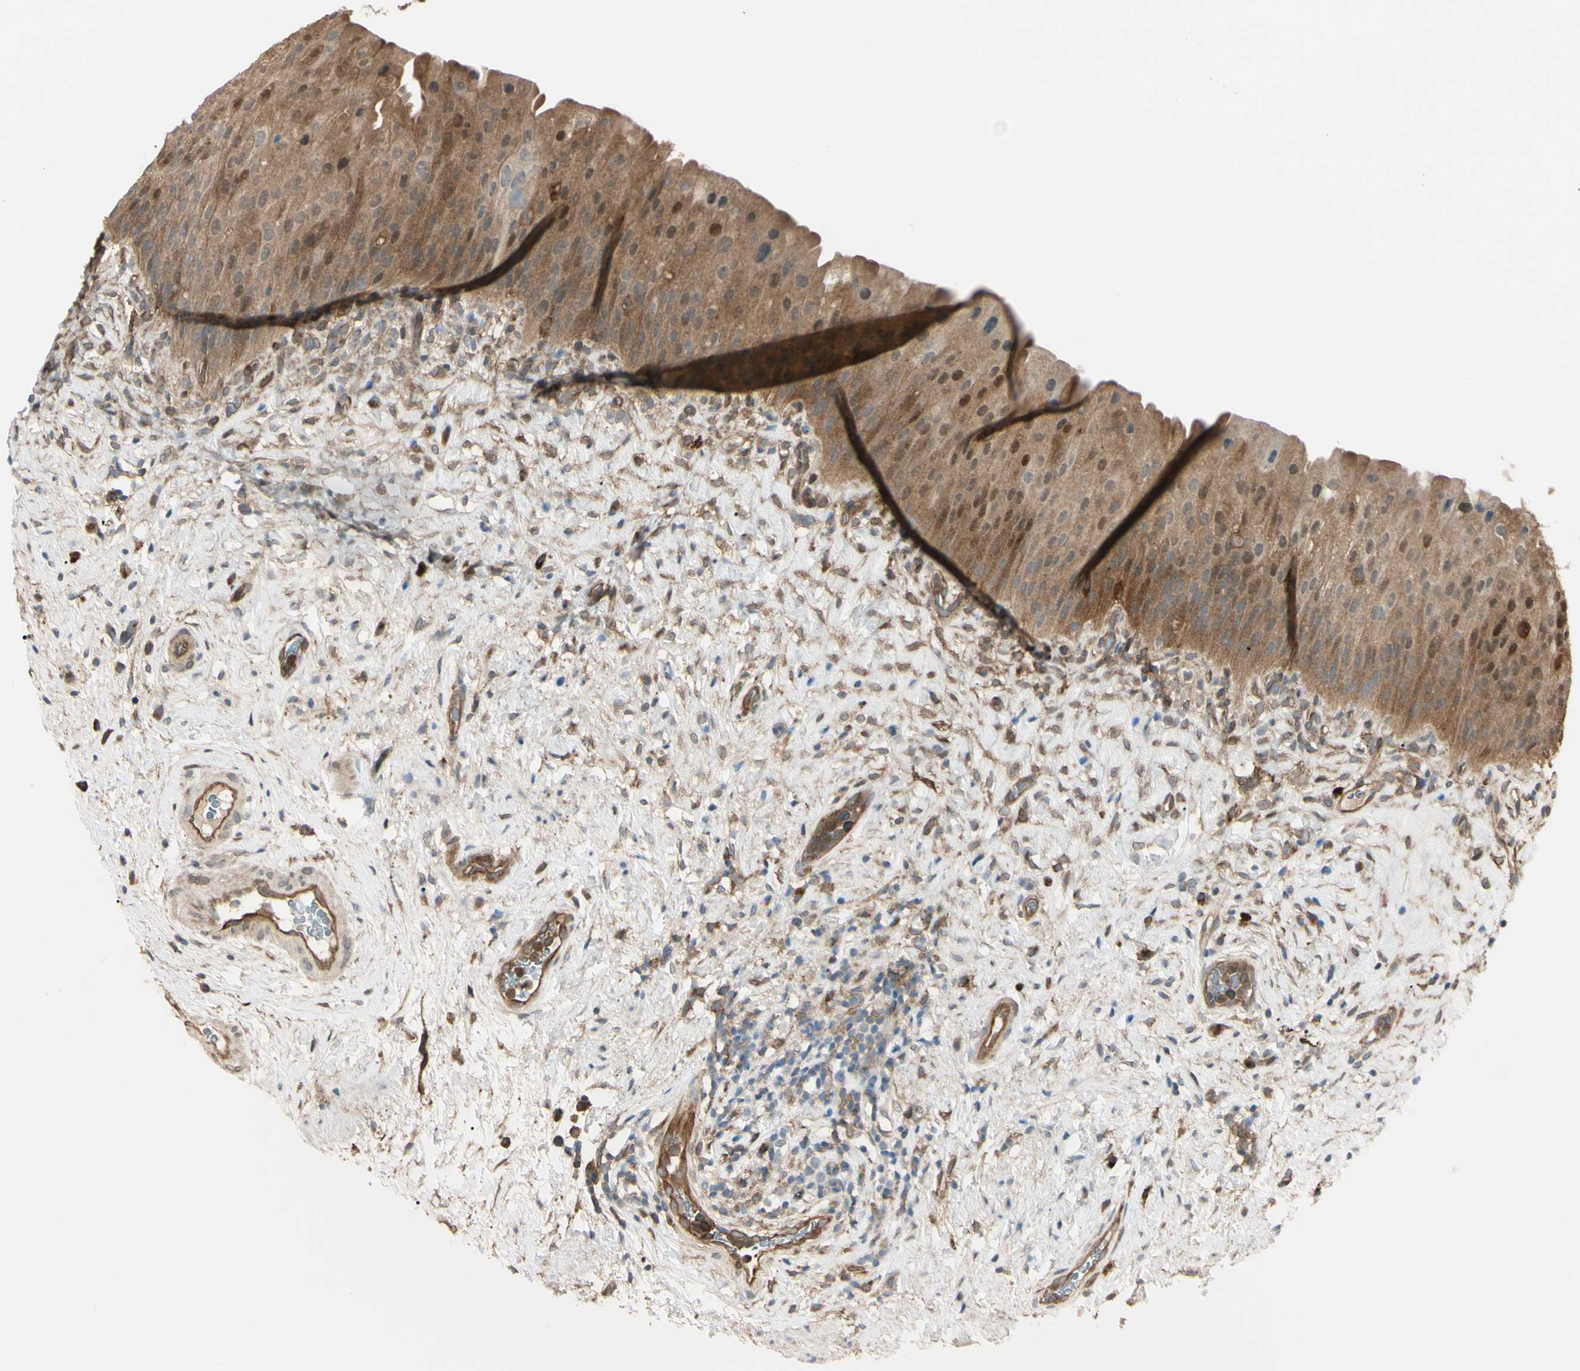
{"staining": {"intensity": "moderate", "quantity": ">75%", "location": "cytoplasmic/membranous"}, "tissue": "urinary bladder", "cell_type": "Urothelial cells", "image_type": "normal", "snomed": [{"axis": "morphology", "description": "Normal tissue, NOS"}, {"axis": "morphology", "description": "Urothelial carcinoma, High grade"}, {"axis": "topography", "description": "Urinary bladder"}], "caption": "Urothelial cells show medium levels of moderate cytoplasmic/membranous positivity in approximately >75% of cells in normal urinary bladder. (DAB IHC with brightfield microscopy, high magnification).", "gene": "PTPN12", "patient": {"sex": "male", "age": 46}}